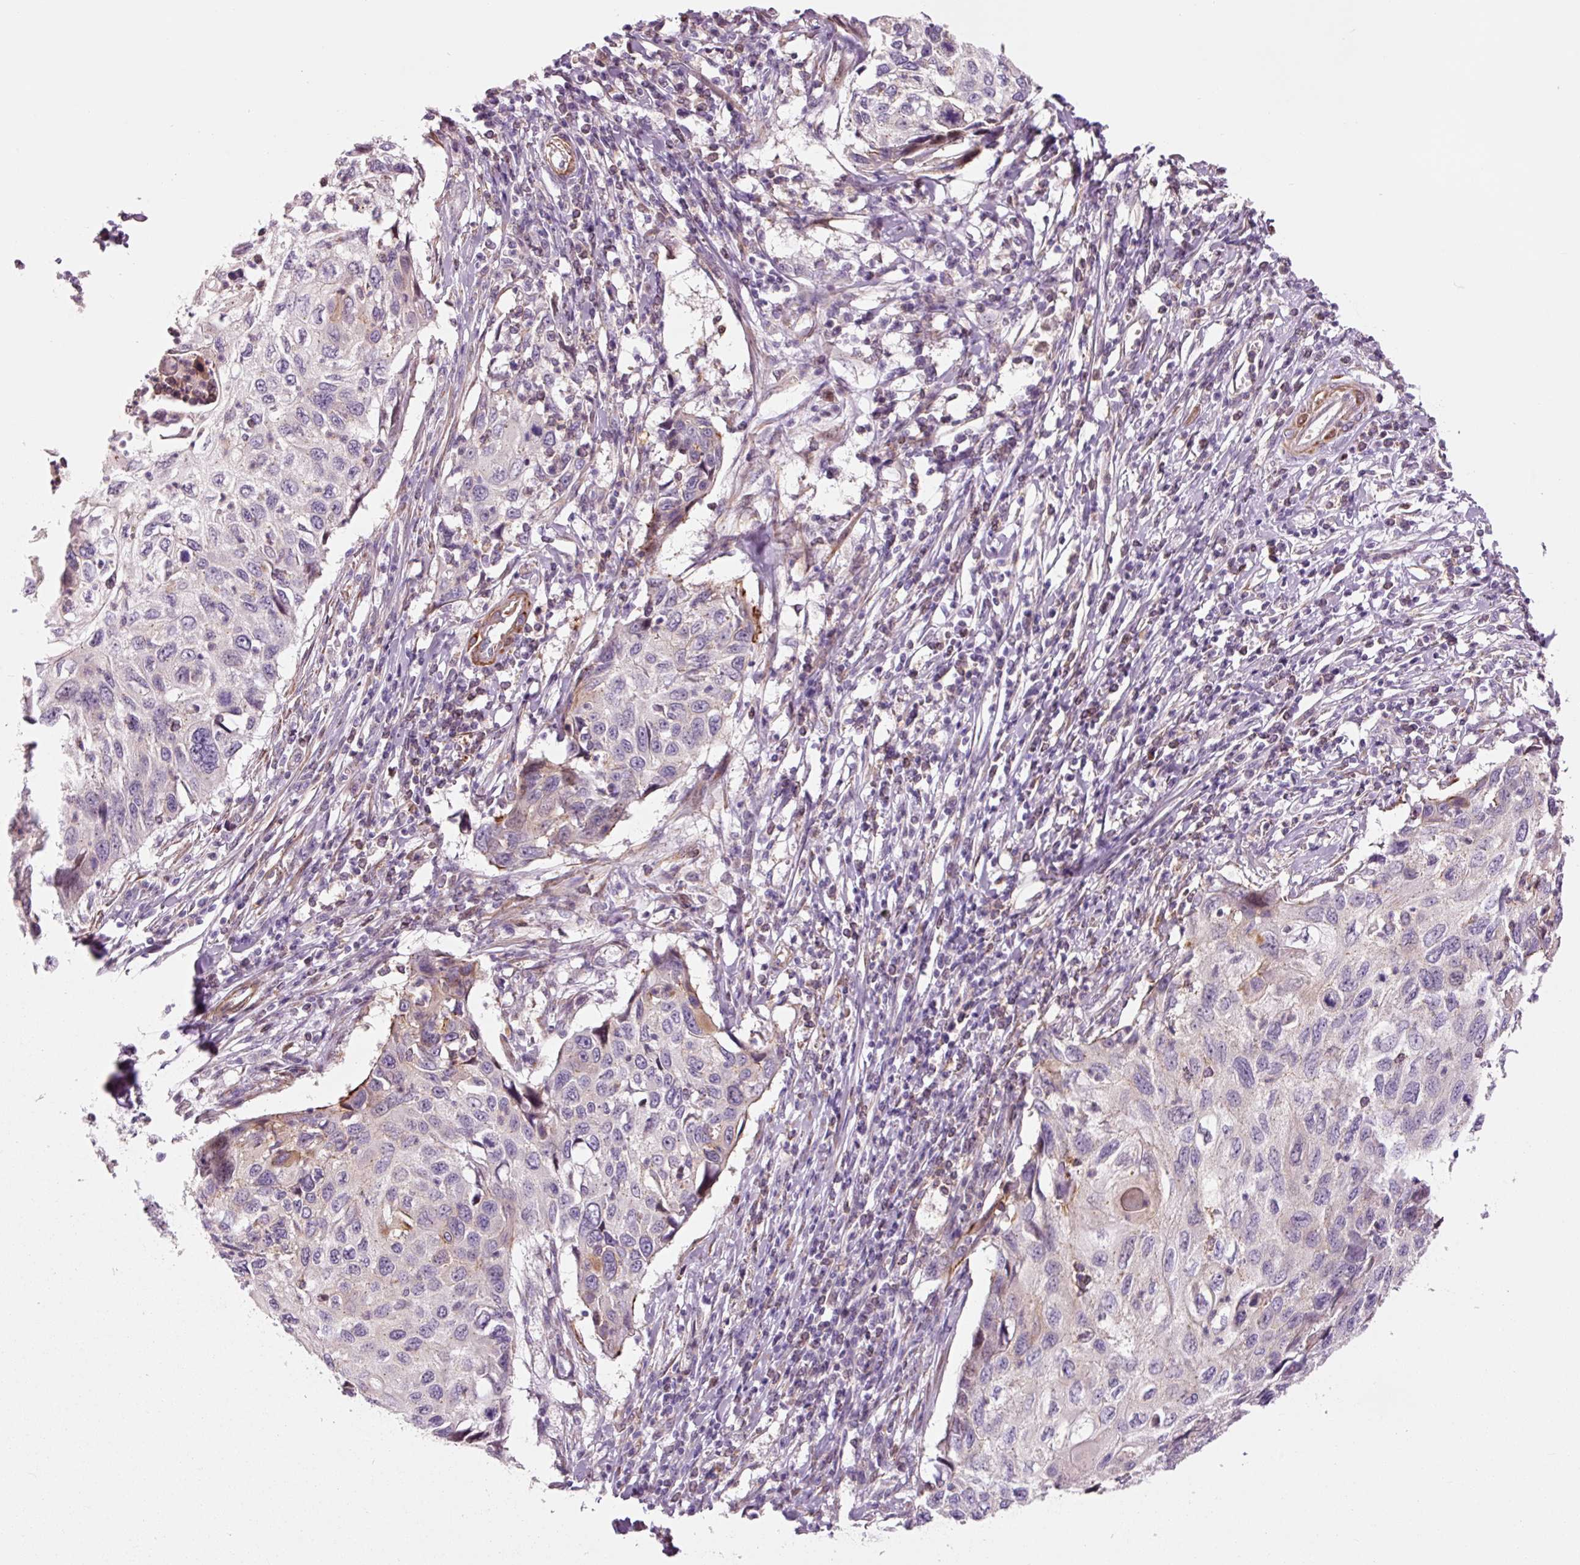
{"staining": {"intensity": "weak", "quantity": "<25%", "location": "cytoplasmic/membranous"}, "tissue": "cervical cancer", "cell_type": "Tumor cells", "image_type": "cancer", "snomed": [{"axis": "morphology", "description": "Squamous cell carcinoma, NOS"}, {"axis": "topography", "description": "Cervix"}], "caption": "High magnification brightfield microscopy of cervical cancer stained with DAB (3,3'-diaminobenzidine) (brown) and counterstained with hematoxylin (blue): tumor cells show no significant positivity. (DAB (3,3'-diaminobenzidine) IHC visualized using brightfield microscopy, high magnification).", "gene": "DAPP1", "patient": {"sex": "female", "age": 70}}